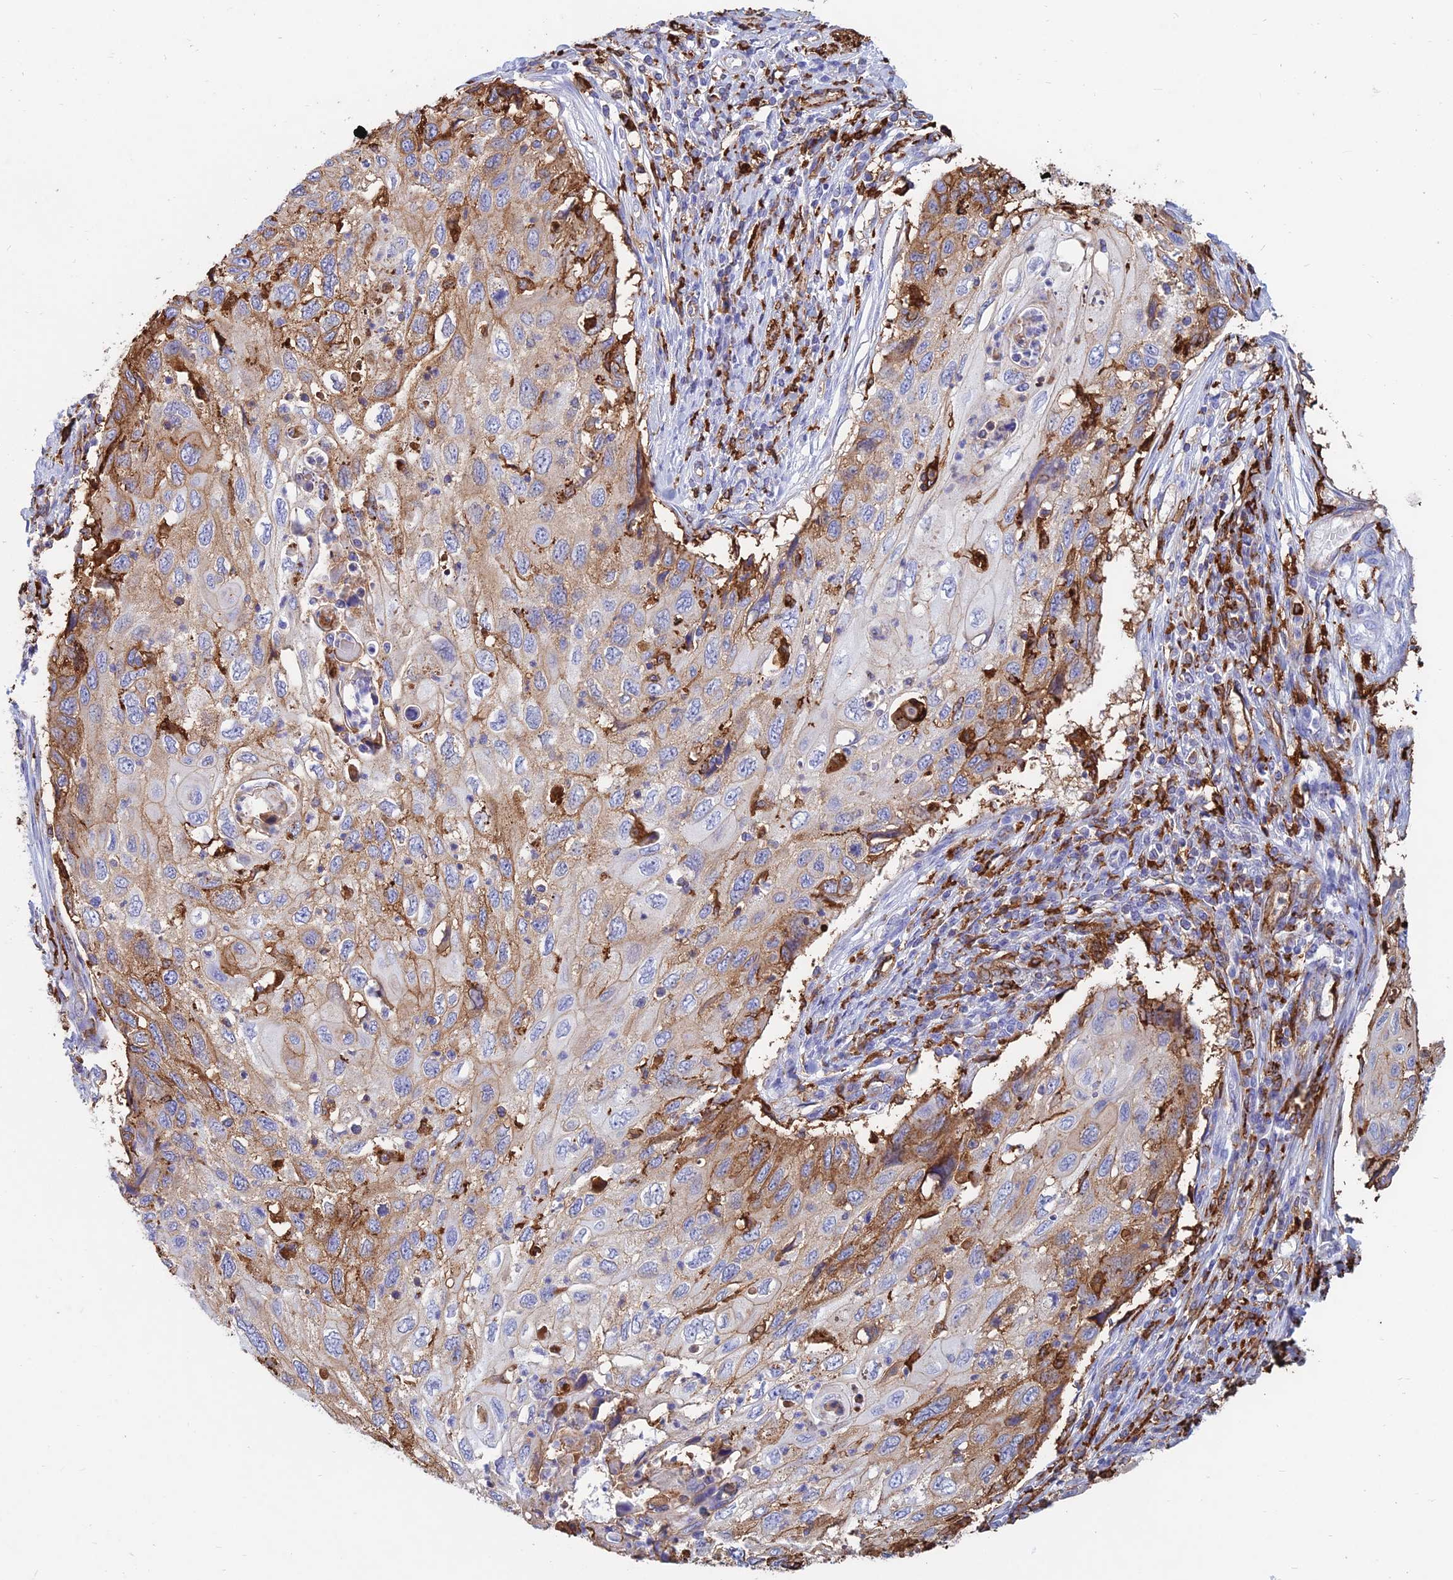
{"staining": {"intensity": "moderate", "quantity": "25%-75%", "location": "cytoplasmic/membranous"}, "tissue": "cervical cancer", "cell_type": "Tumor cells", "image_type": "cancer", "snomed": [{"axis": "morphology", "description": "Squamous cell carcinoma, NOS"}, {"axis": "topography", "description": "Cervix"}], "caption": "Immunohistochemical staining of squamous cell carcinoma (cervical) reveals medium levels of moderate cytoplasmic/membranous protein expression in approximately 25%-75% of tumor cells.", "gene": "HLA-DRB1", "patient": {"sex": "female", "age": 70}}